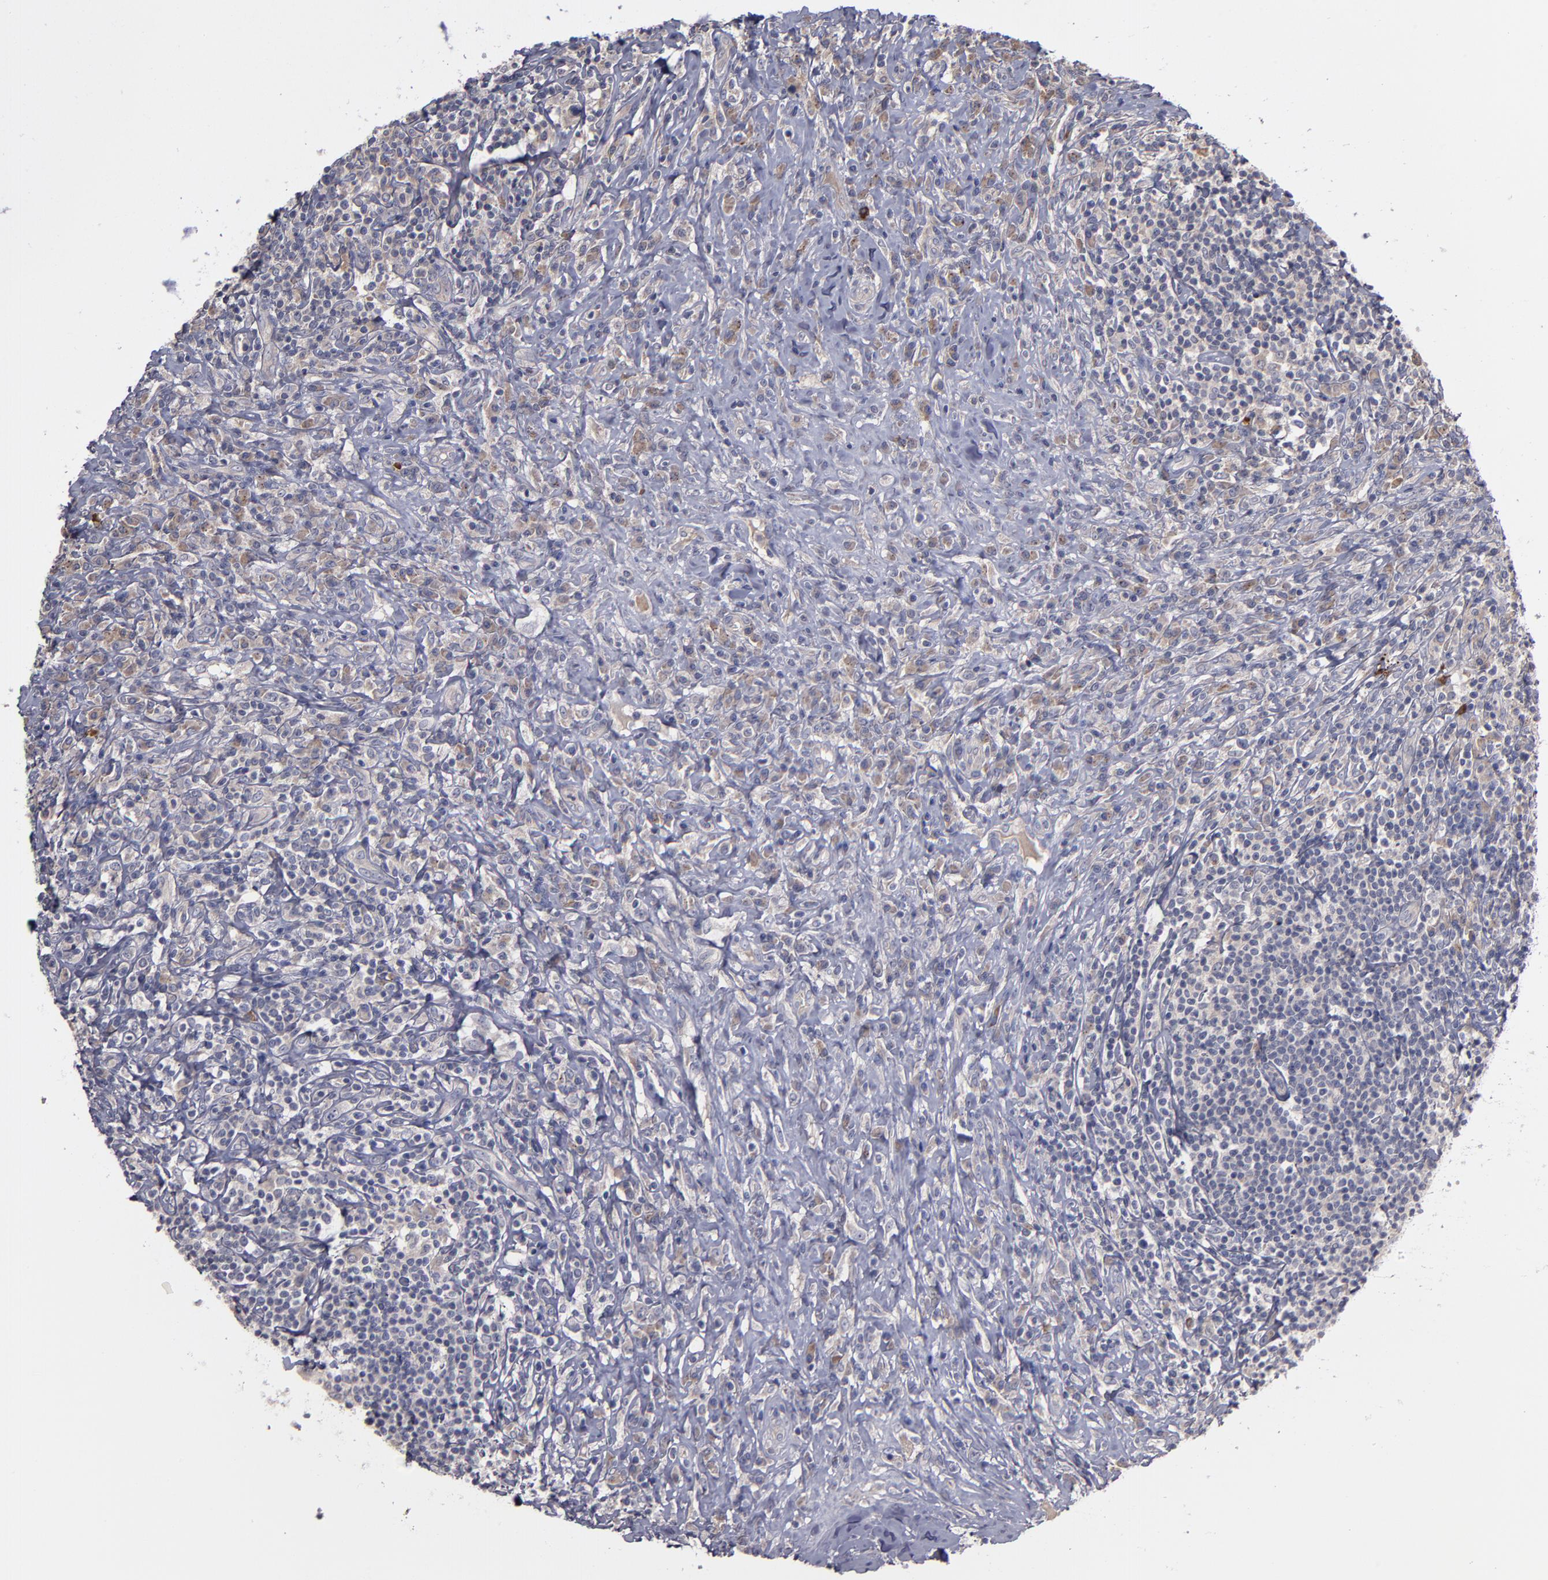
{"staining": {"intensity": "weak", "quantity": "25%-75%", "location": "cytoplasmic/membranous"}, "tissue": "lymphoma", "cell_type": "Tumor cells", "image_type": "cancer", "snomed": [{"axis": "morphology", "description": "Hodgkin's disease, NOS"}, {"axis": "topography", "description": "Lymph node"}], "caption": "Brown immunohistochemical staining in Hodgkin's disease displays weak cytoplasmic/membranous positivity in about 25%-75% of tumor cells.", "gene": "MMP11", "patient": {"sex": "female", "age": 25}}